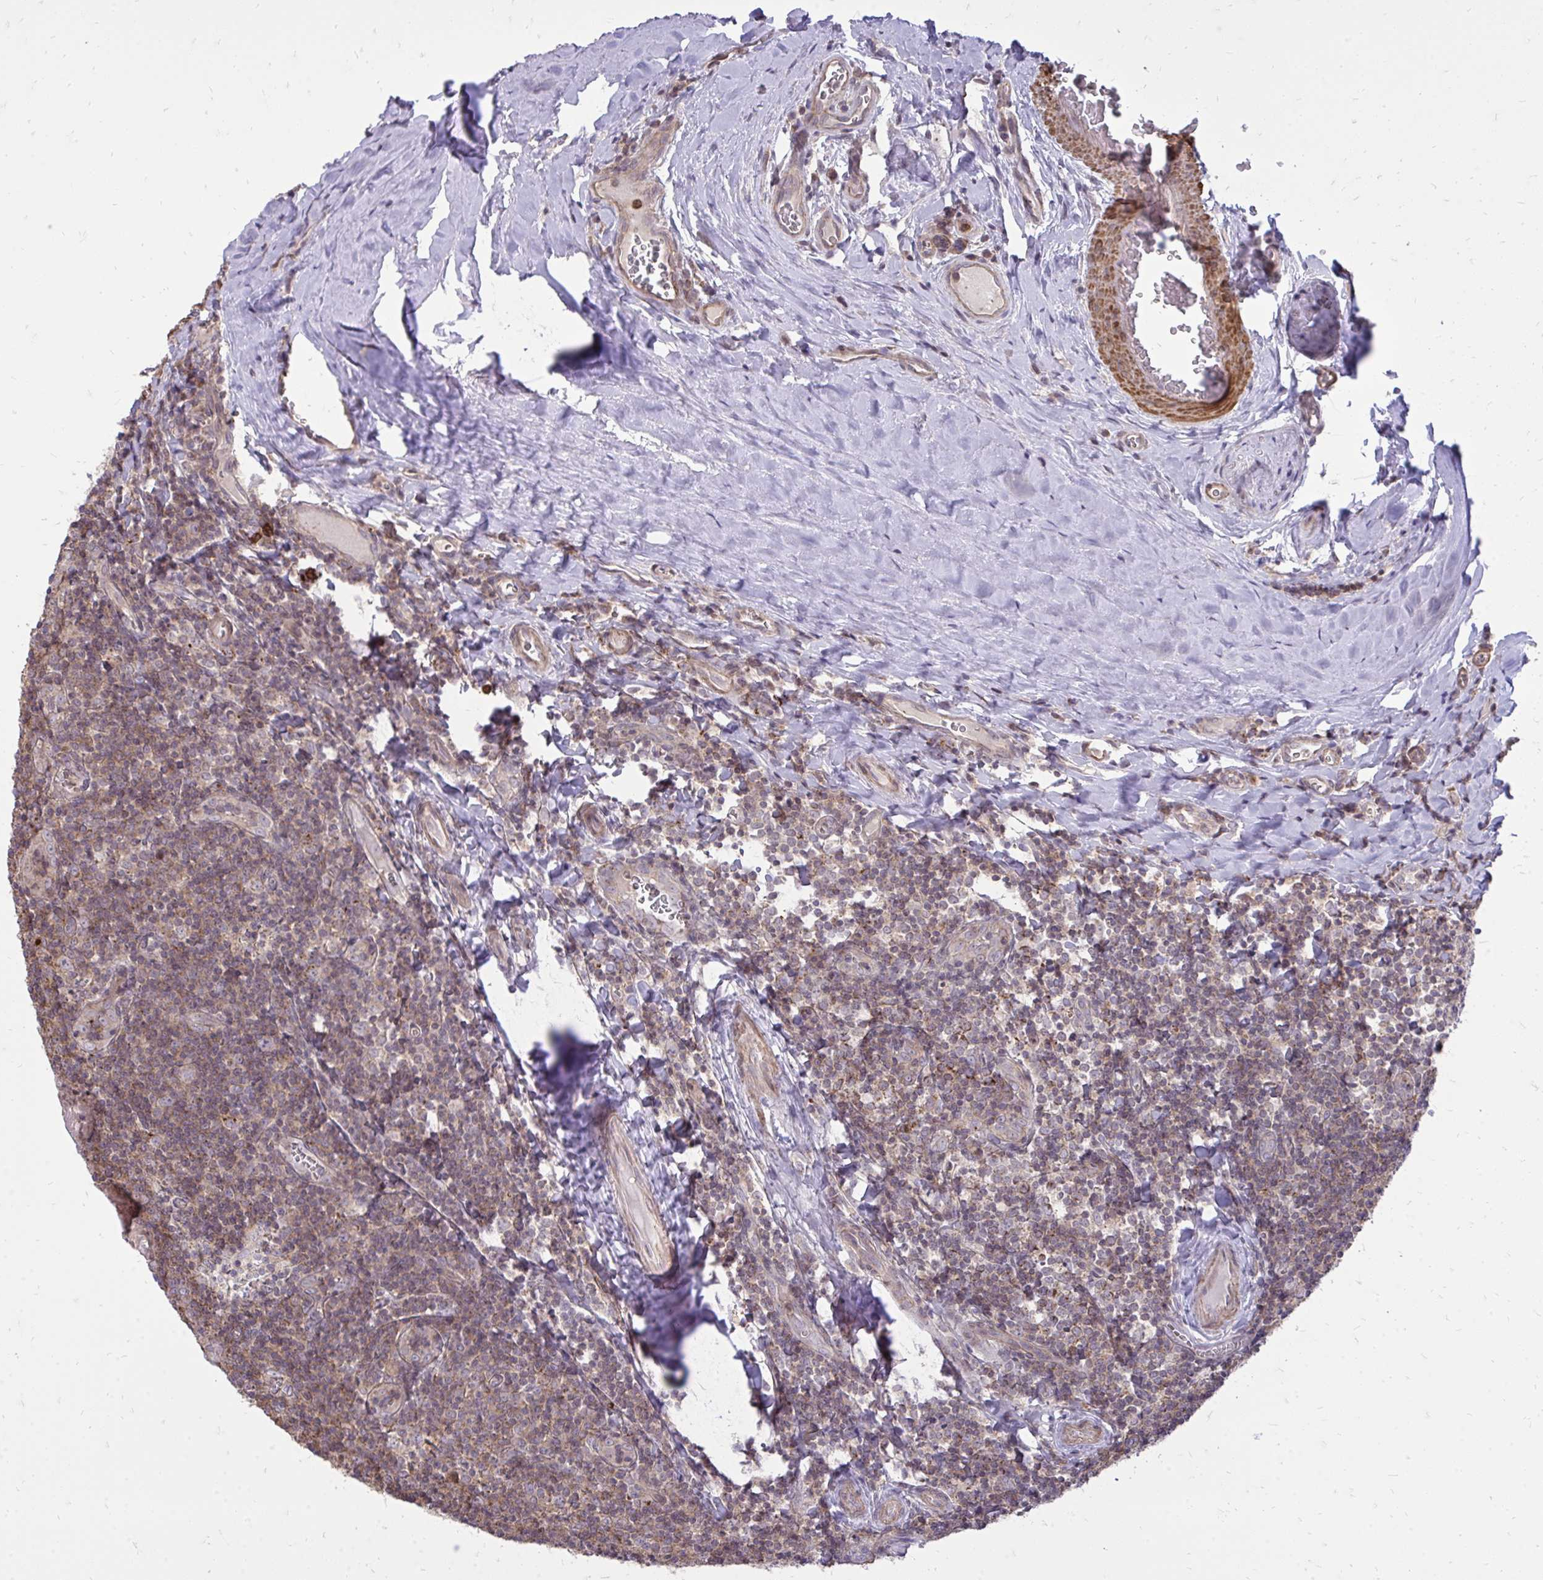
{"staining": {"intensity": "moderate", "quantity": "25%-75%", "location": "cytoplasmic/membranous"}, "tissue": "tonsil", "cell_type": "Germinal center cells", "image_type": "normal", "snomed": [{"axis": "morphology", "description": "Normal tissue, NOS"}, {"axis": "morphology", "description": "Inflammation, NOS"}, {"axis": "topography", "description": "Tonsil"}], "caption": "Immunohistochemistry staining of unremarkable tonsil, which shows medium levels of moderate cytoplasmic/membranous positivity in about 25%-75% of germinal center cells indicating moderate cytoplasmic/membranous protein positivity. The staining was performed using DAB (3,3'-diaminobenzidine) (brown) for protein detection and nuclei were counterstained in hematoxylin (blue).", "gene": "SLC7A5", "patient": {"sex": "female", "age": 31}}